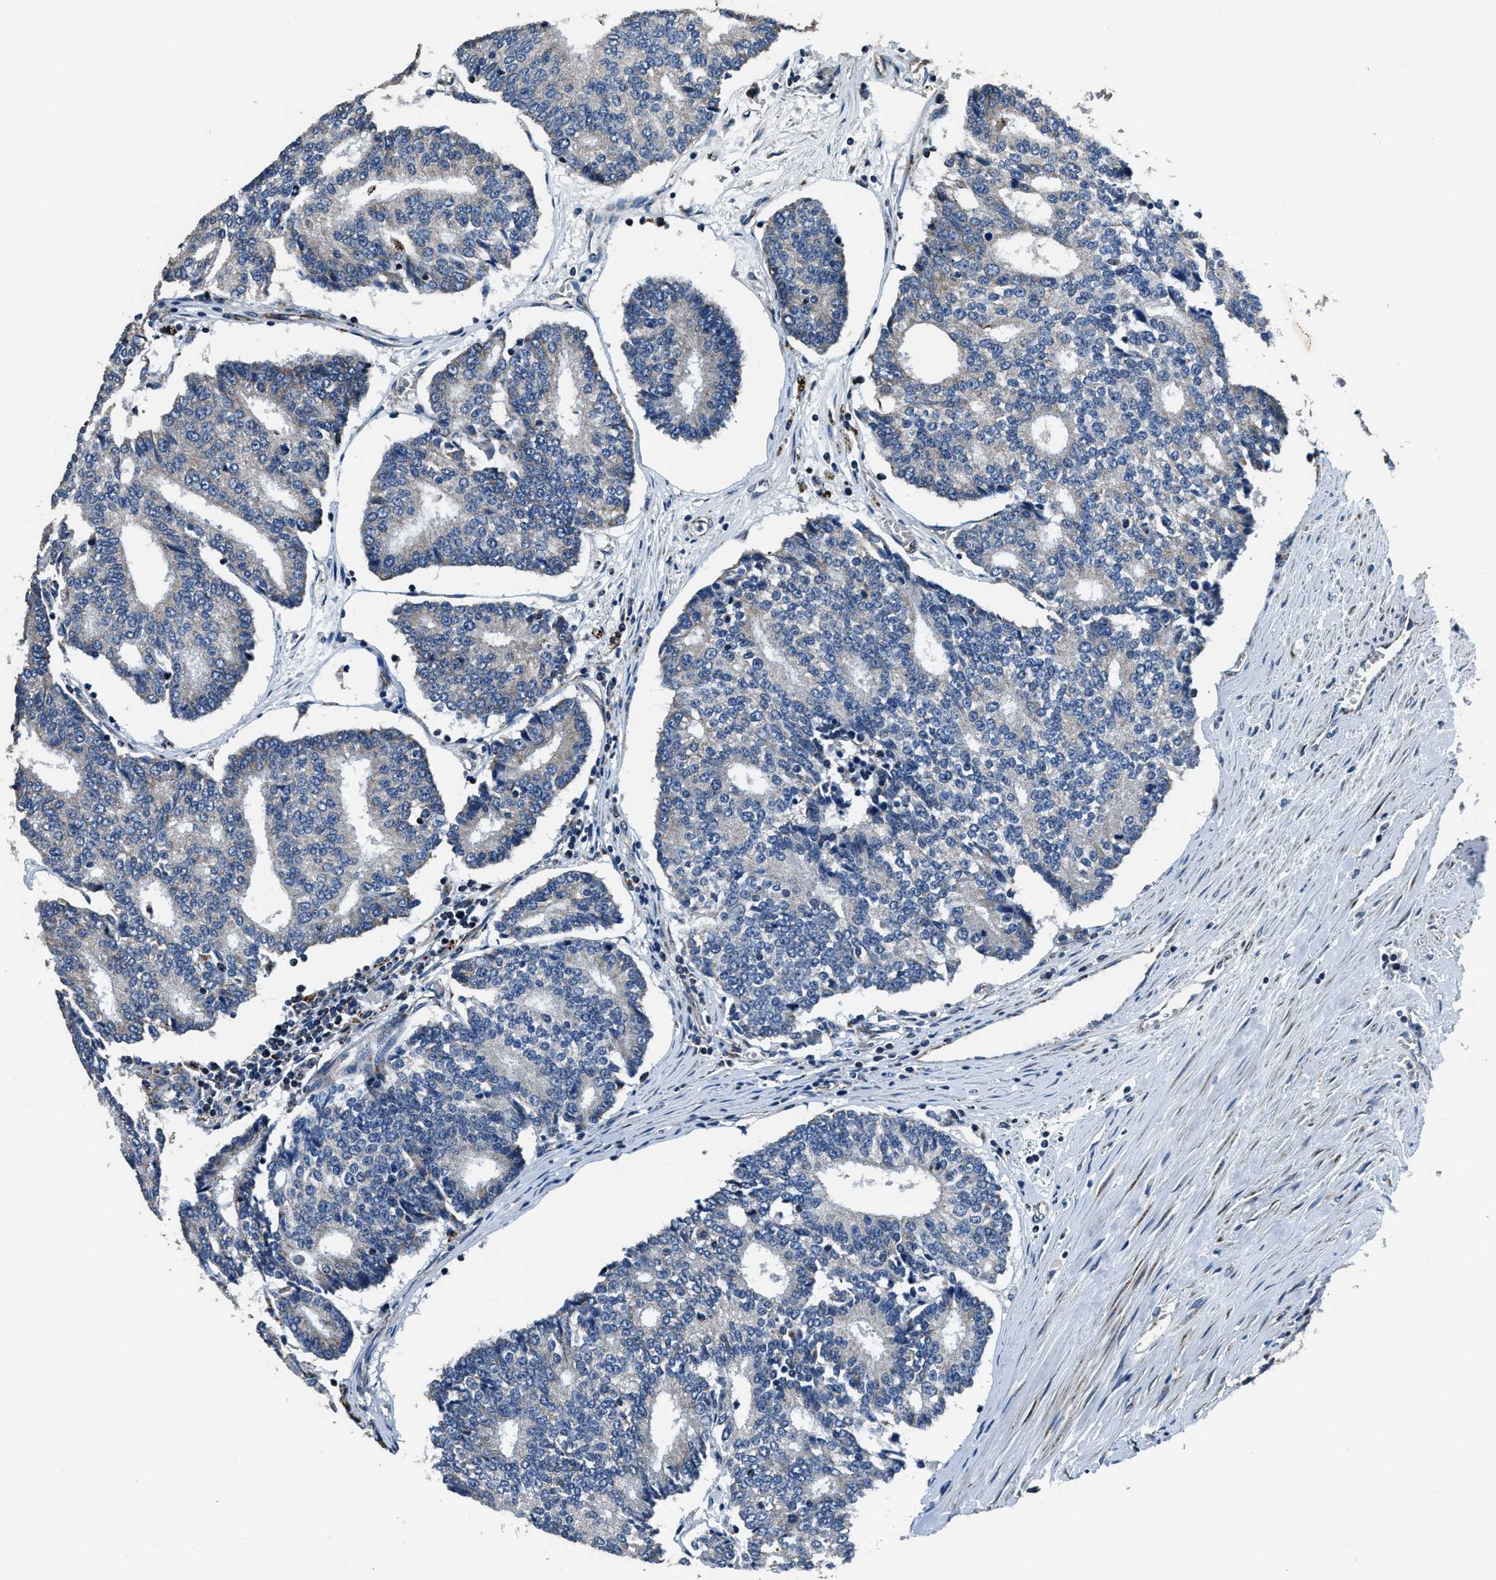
{"staining": {"intensity": "negative", "quantity": "none", "location": "none"}, "tissue": "prostate cancer", "cell_type": "Tumor cells", "image_type": "cancer", "snomed": [{"axis": "morphology", "description": "Adenocarcinoma, High grade"}, {"axis": "topography", "description": "Prostate"}], "caption": "IHC micrograph of prostate adenocarcinoma (high-grade) stained for a protein (brown), which shows no staining in tumor cells.", "gene": "OGDH", "patient": {"sex": "male", "age": 55}}